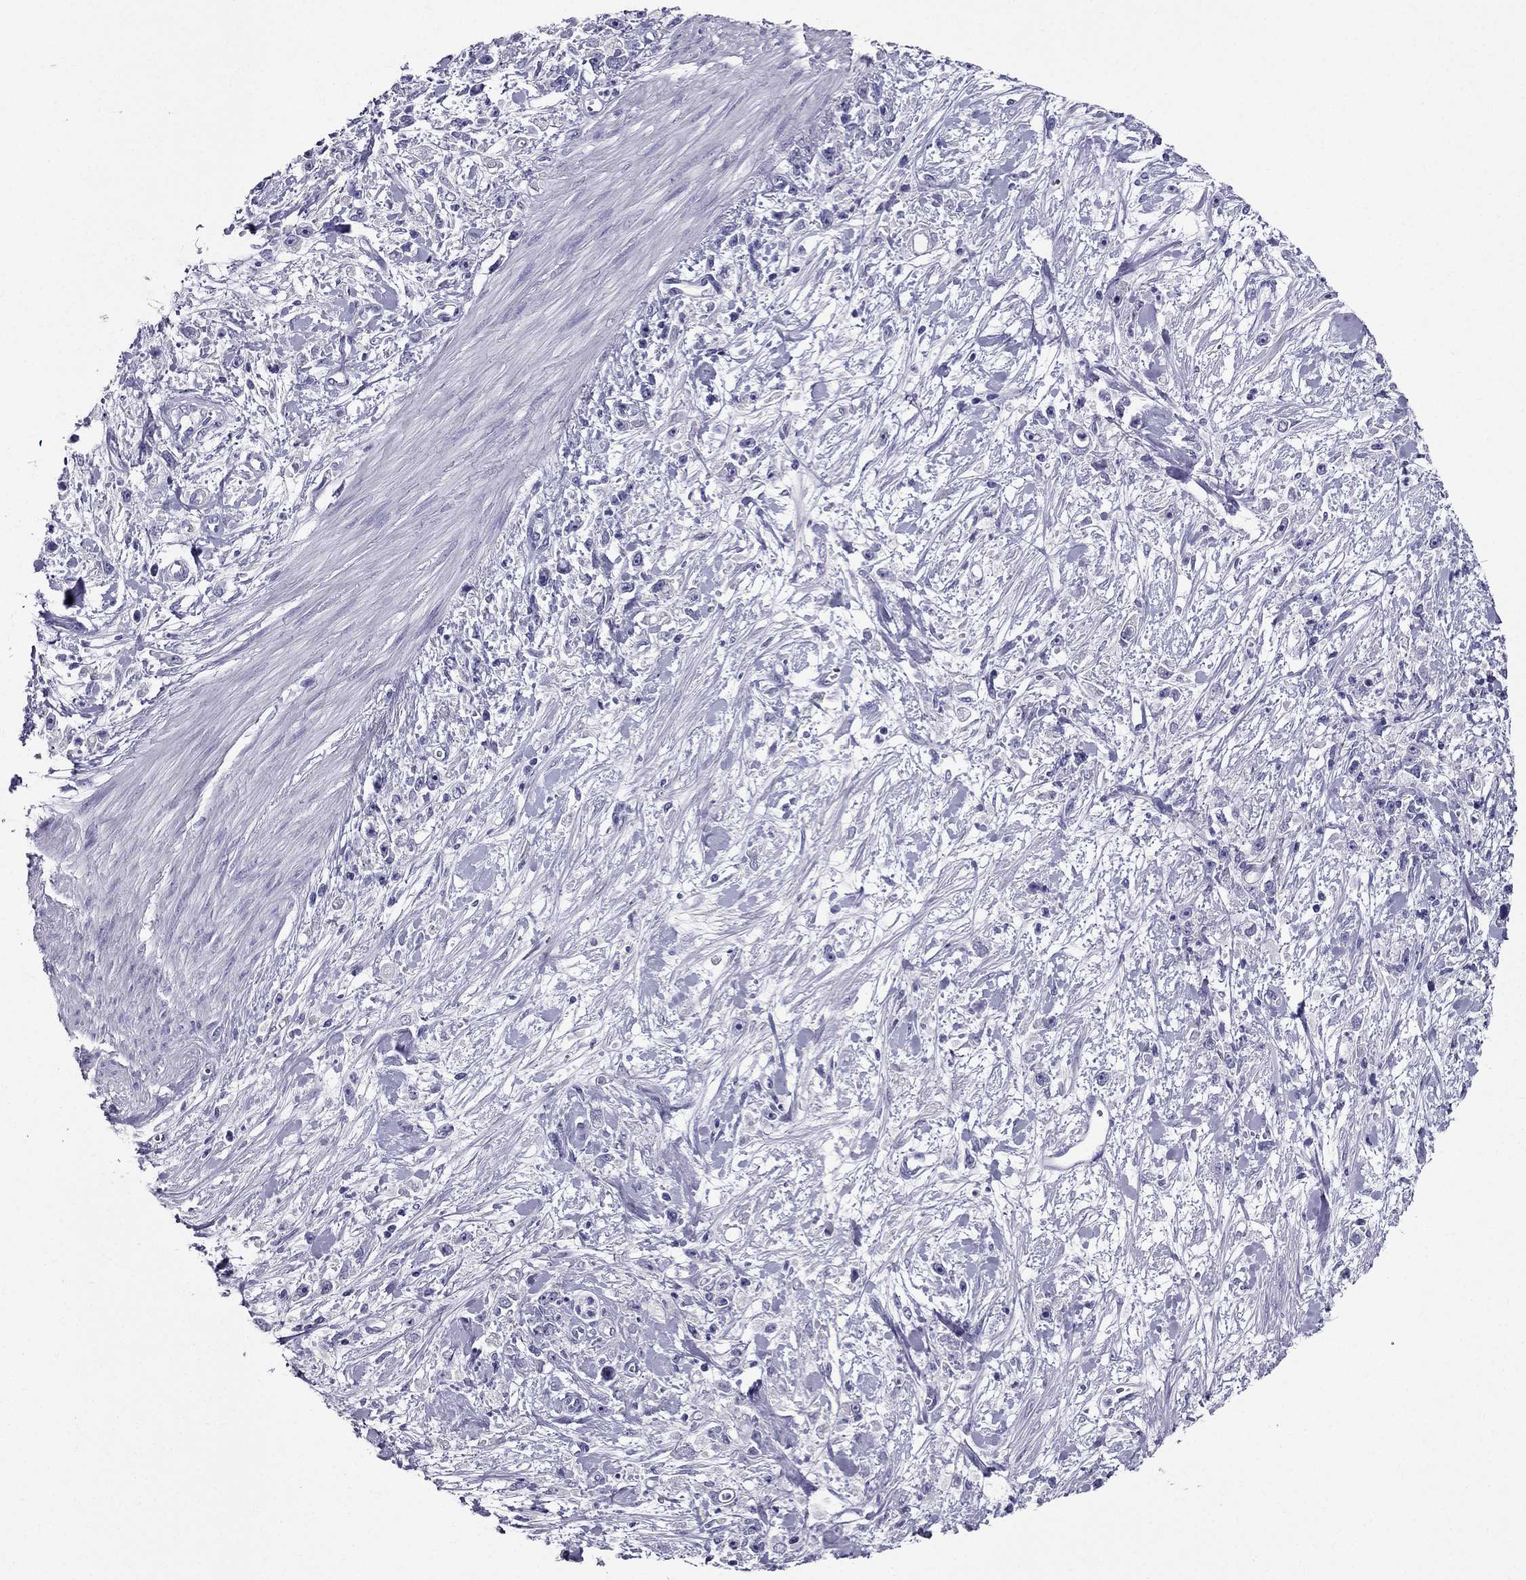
{"staining": {"intensity": "negative", "quantity": "none", "location": "none"}, "tissue": "stomach cancer", "cell_type": "Tumor cells", "image_type": "cancer", "snomed": [{"axis": "morphology", "description": "Adenocarcinoma, NOS"}, {"axis": "topography", "description": "Stomach"}], "caption": "Immunohistochemistry image of stomach adenocarcinoma stained for a protein (brown), which reveals no positivity in tumor cells.", "gene": "ZNF541", "patient": {"sex": "female", "age": 59}}